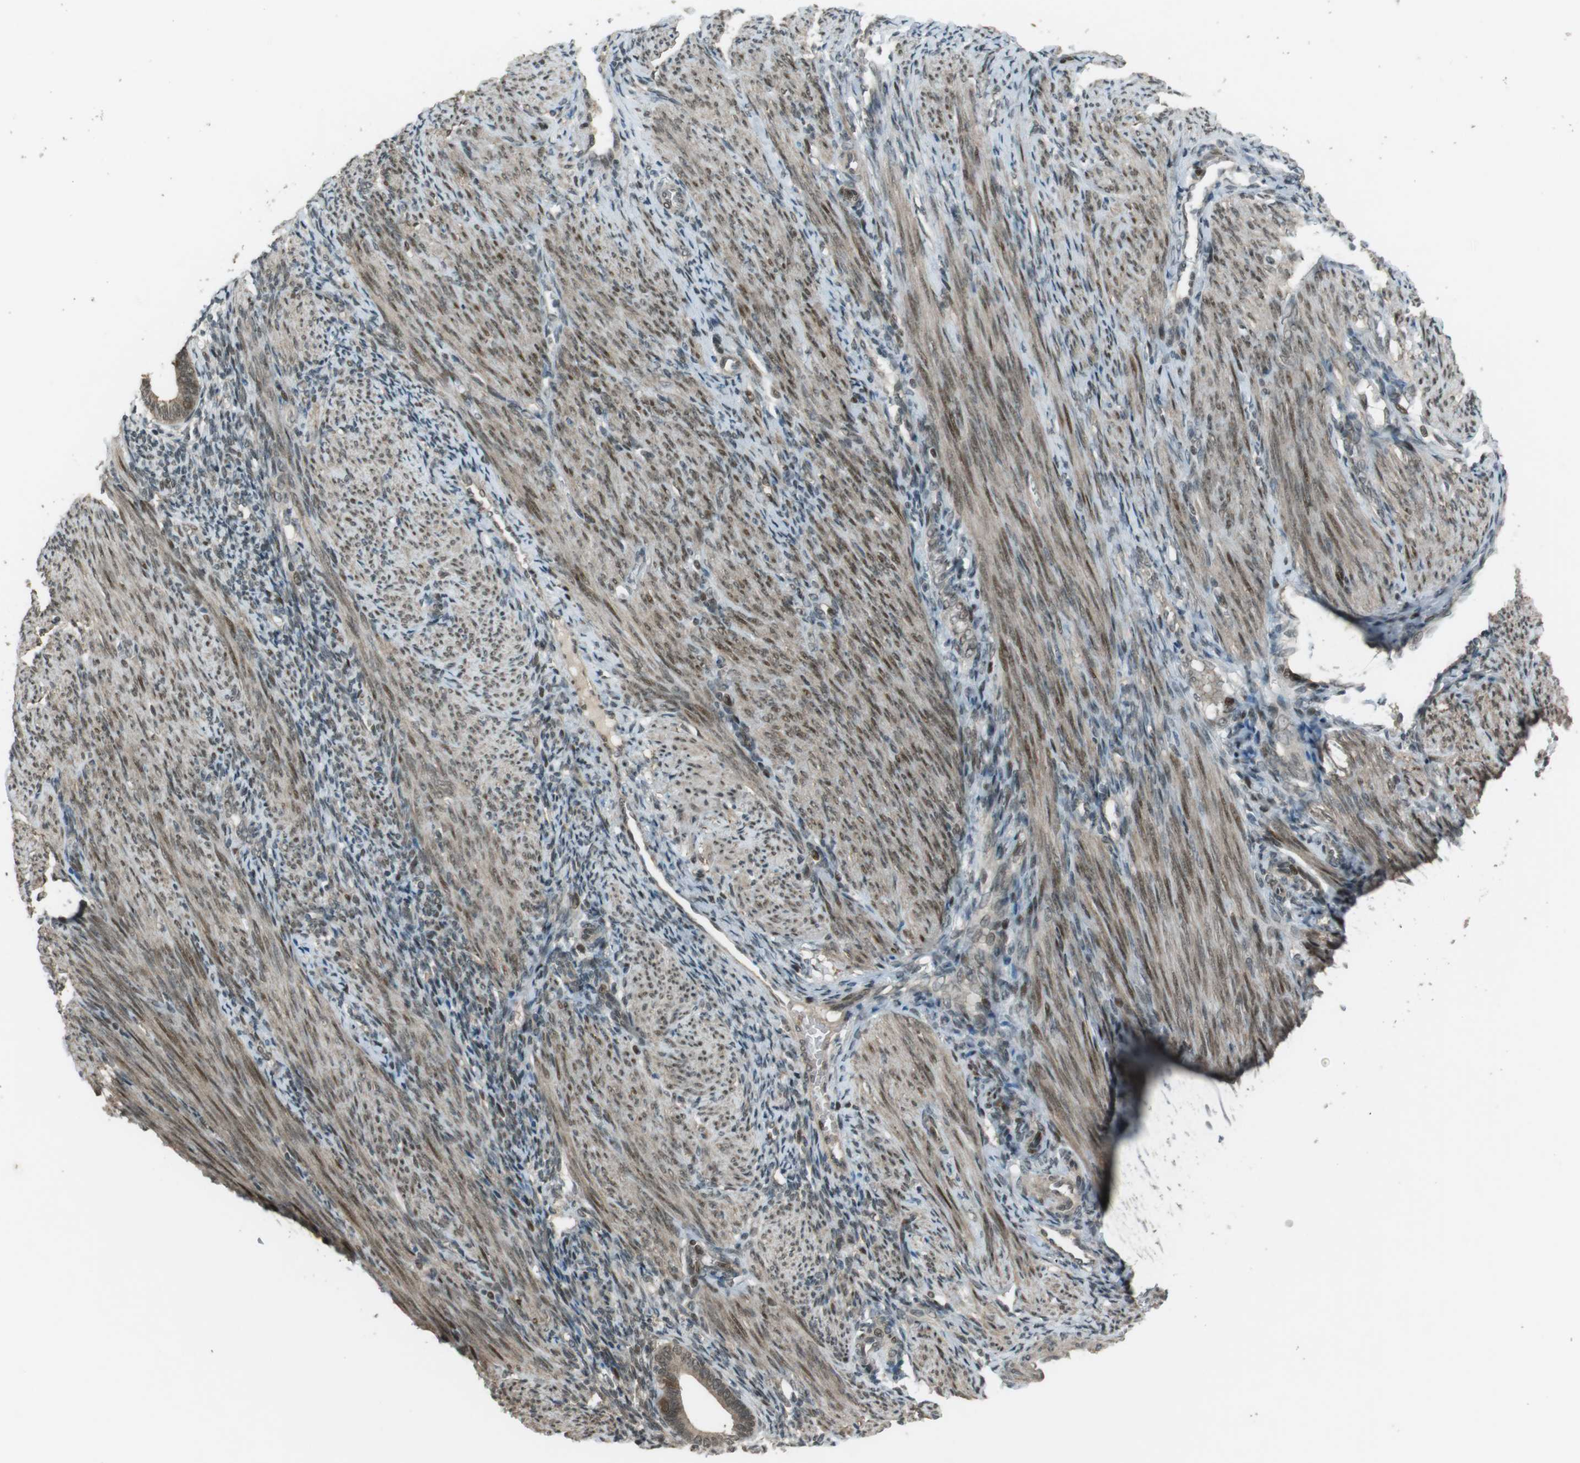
{"staining": {"intensity": "weak", "quantity": ">75%", "location": "cytoplasmic/membranous,nuclear"}, "tissue": "endometrium", "cell_type": "Cells in endometrial stroma", "image_type": "normal", "snomed": [{"axis": "morphology", "description": "Normal tissue, NOS"}, {"axis": "topography", "description": "Uterus"}, {"axis": "topography", "description": "Endometrium"}], "caption": "Immunohistochemical staining of normal human endometrium displays >75% levels of weak cytoplasmic/membranous,nuclear protein expression in about >75% of cells in endometrial stroma. The staining was performed using DAB (3,3'-diaminobenzidine) to visualize the protein expression in brown, while the nuclei were stained in blue with hematoxylin (Magnification: 20x).", "gene": "SLITRK5", "patient": {"sex": "female", "age": 33}}